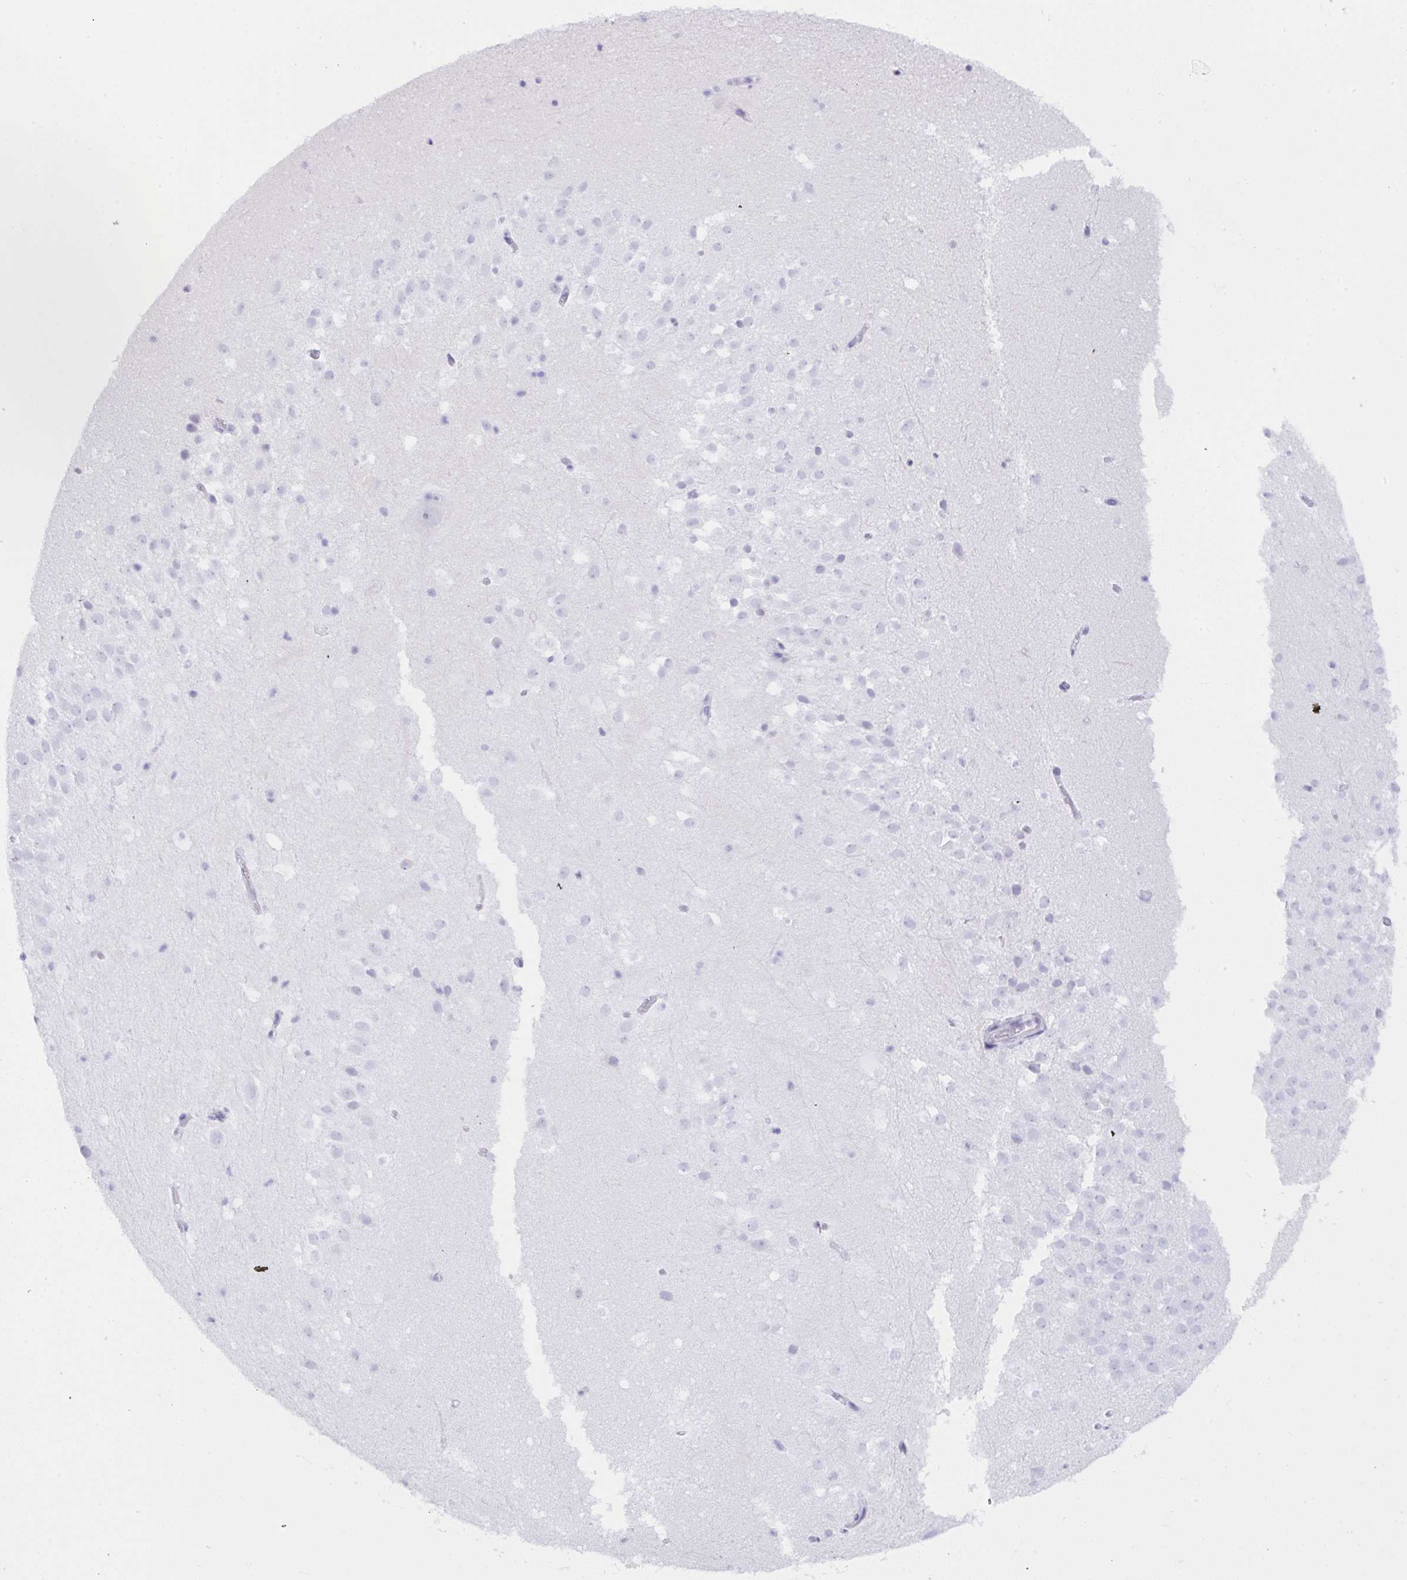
{"staining": {"intensity": "negative", "quantity": "none", "location": "none"}, "tissue": "hippocampus", "cell_type": "Glial cells", "image_type": "normal", "snomed": [{"axis": "morphology", "description": "Normal tissue, NOS"}, {"axis": "topography", "description": "Hippocampus"}], "caption": "Hippocampus was stained to show a protein in brown. There is no significant expression in glial cells. (DAB immunohistochemistry visualized using brightfield microscopy, high magnification).", "gene": "ELN", "patient": {"sex": "male", "age": 26}}